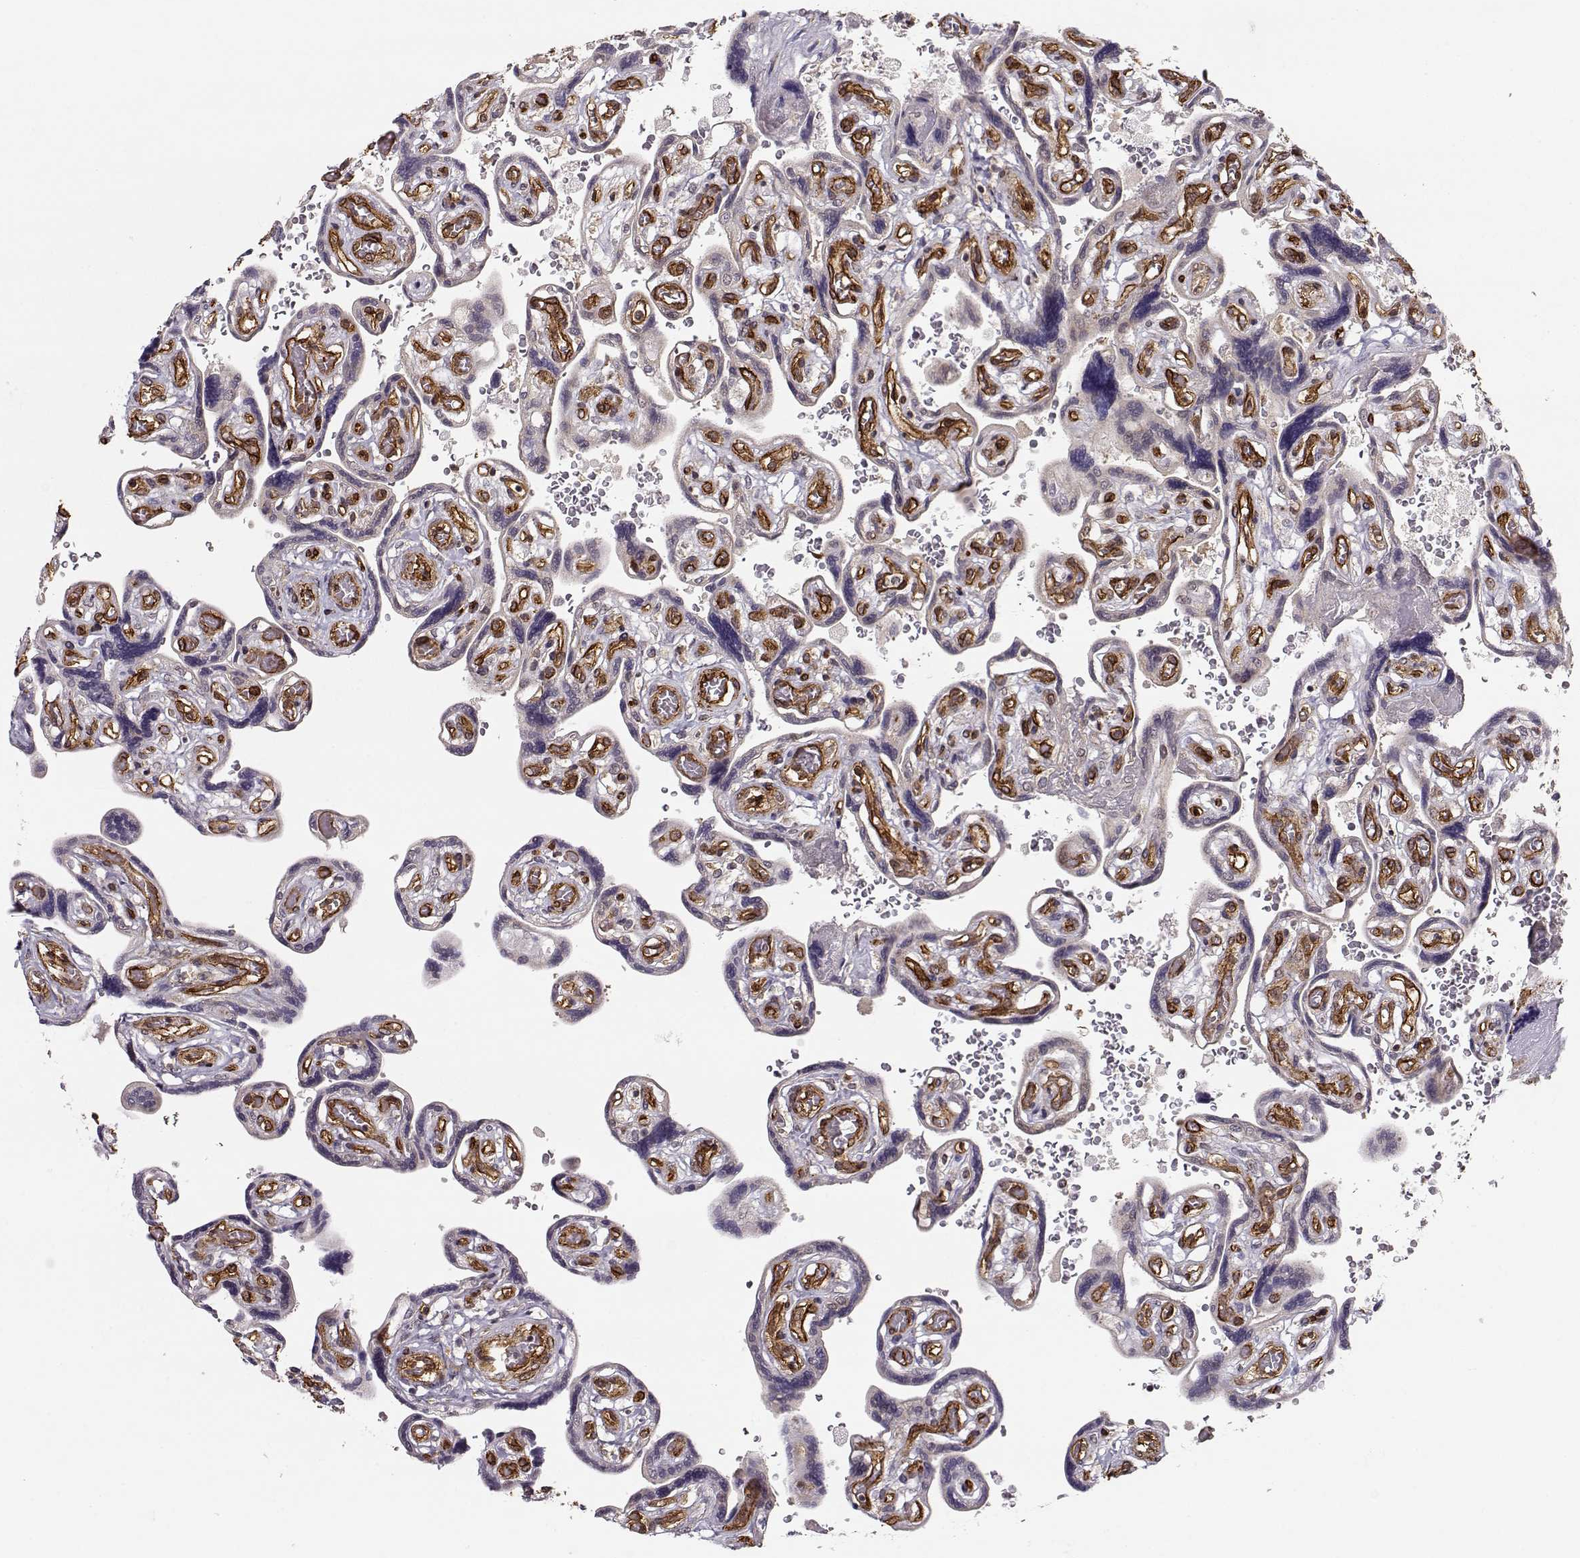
{"staining": {"intensity": "moderate", "quantity": ">75%", "location": "cytoplasmic/membranous,nuclear"}, "tissue": "placenta", "cell_type": "Decidual cells", "image_type": "normal", "snomed": [{"axis": "morphology", "description": "Normal tissue, NOS"}, {"axis": "topography", "description": "Placenta"}], "caption": "Placenta stained for a protein (brown) reveals moderate cytoplasmic/membranous,nuclear positive expression in about >75% of decidual cells.", "gene": "CIR1", "patient": {"sex": "female", "age": 32}}